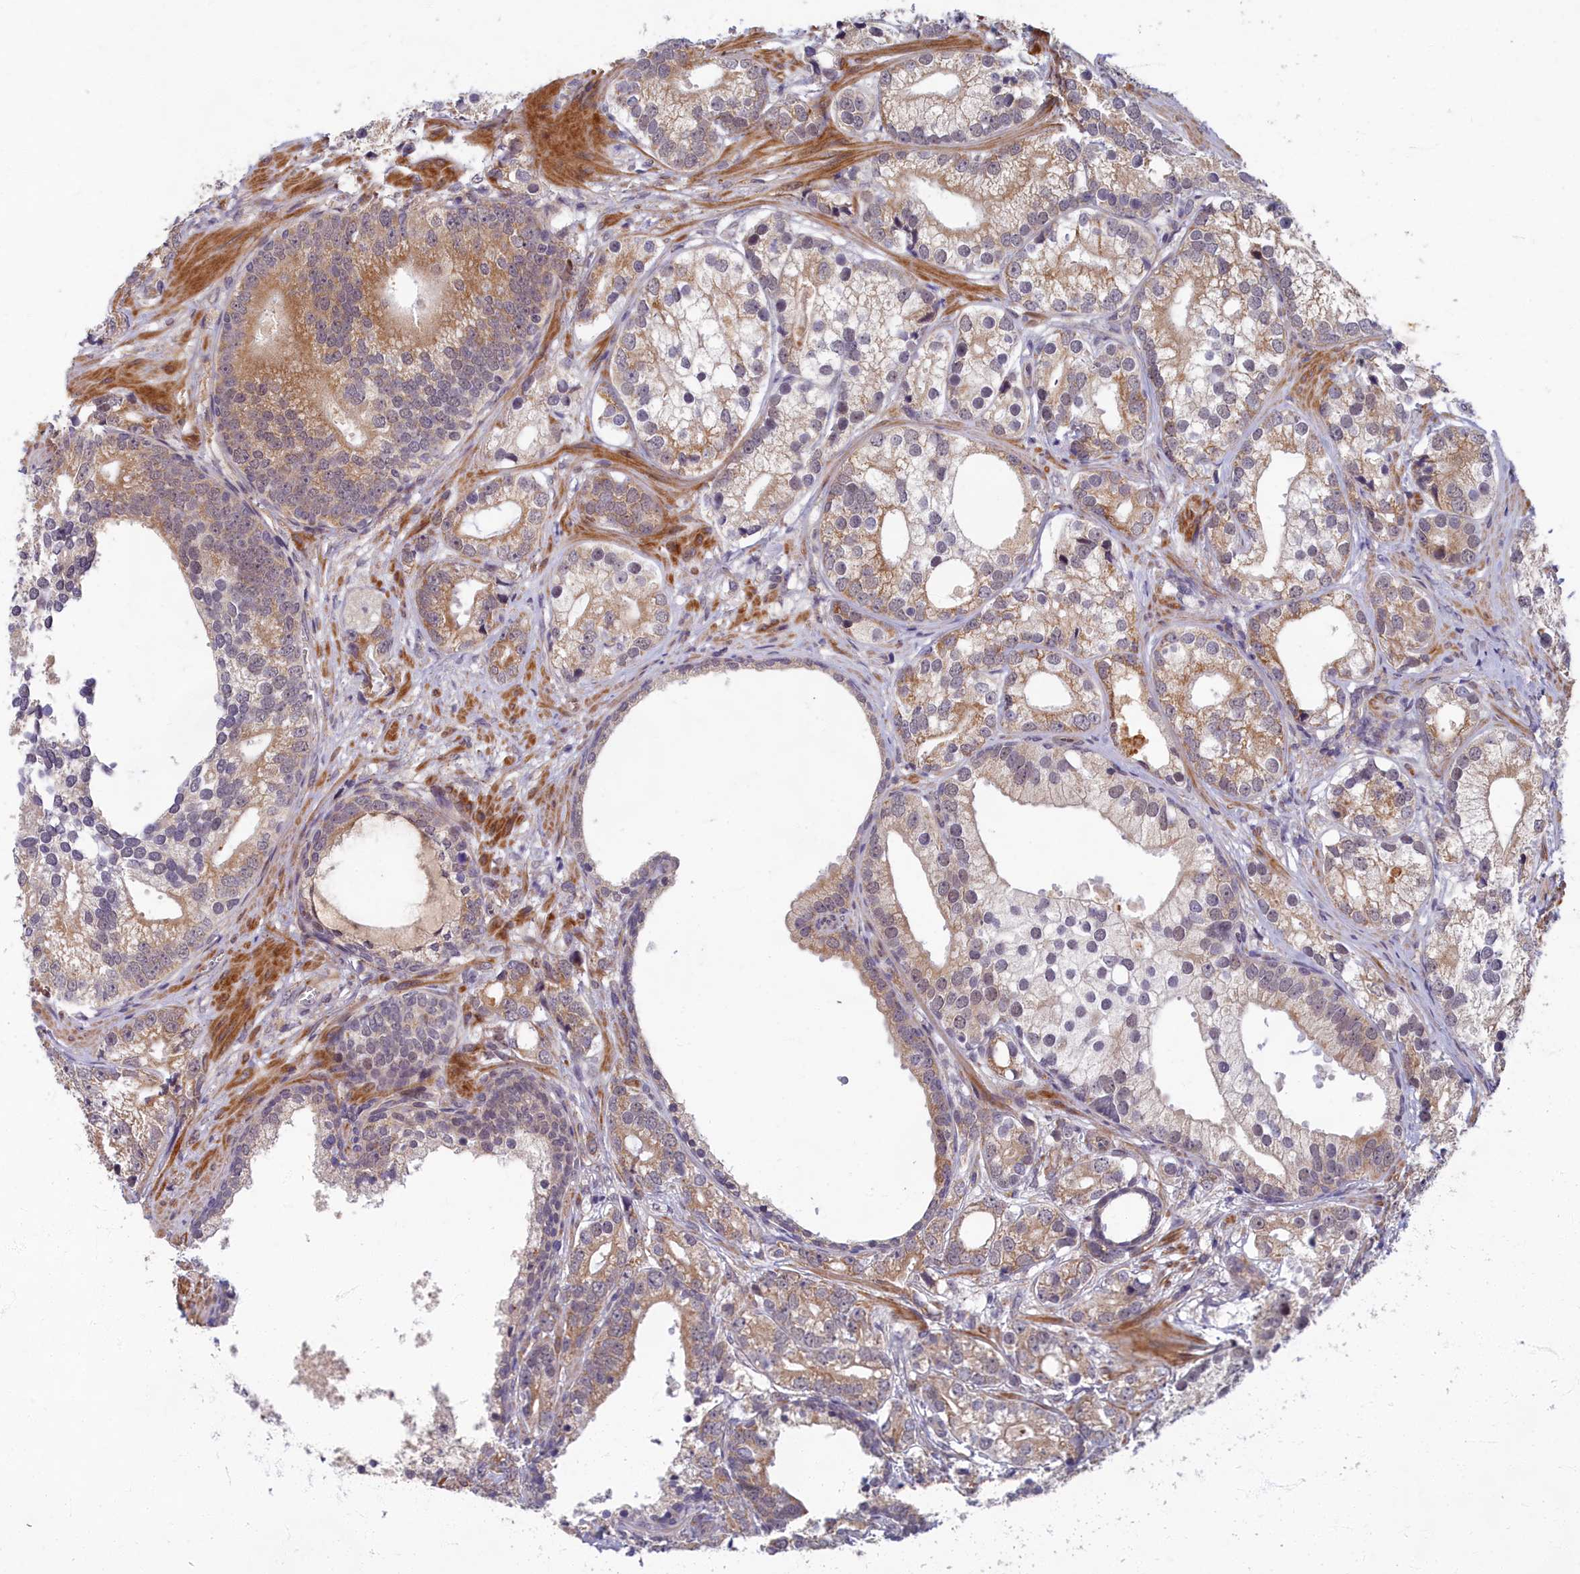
{"staining": {"intensity": "moderate", "quantity": ">75%", "location": "cytoplasmic/membranous"}, "tissue": "prostate cancer", "cell_type": "Tumor cells", "image_type": "cancer", "snomed": [{"axis": "morphology", "description": "Adenocarcinoma, High grade"}, {"axis": "topography", "description": "Prostate"}], "caption": "A brown stain highlights moderate cytoplasmic/membranous staining of a protein in prostate cancer tumor cells. (DAB (3,3'-diaminobenzidine) IHC, brown staining for protein, blue staining for nuclei).", "gene": "EARS2", "patient": {"sex": "male", "age": 75}}